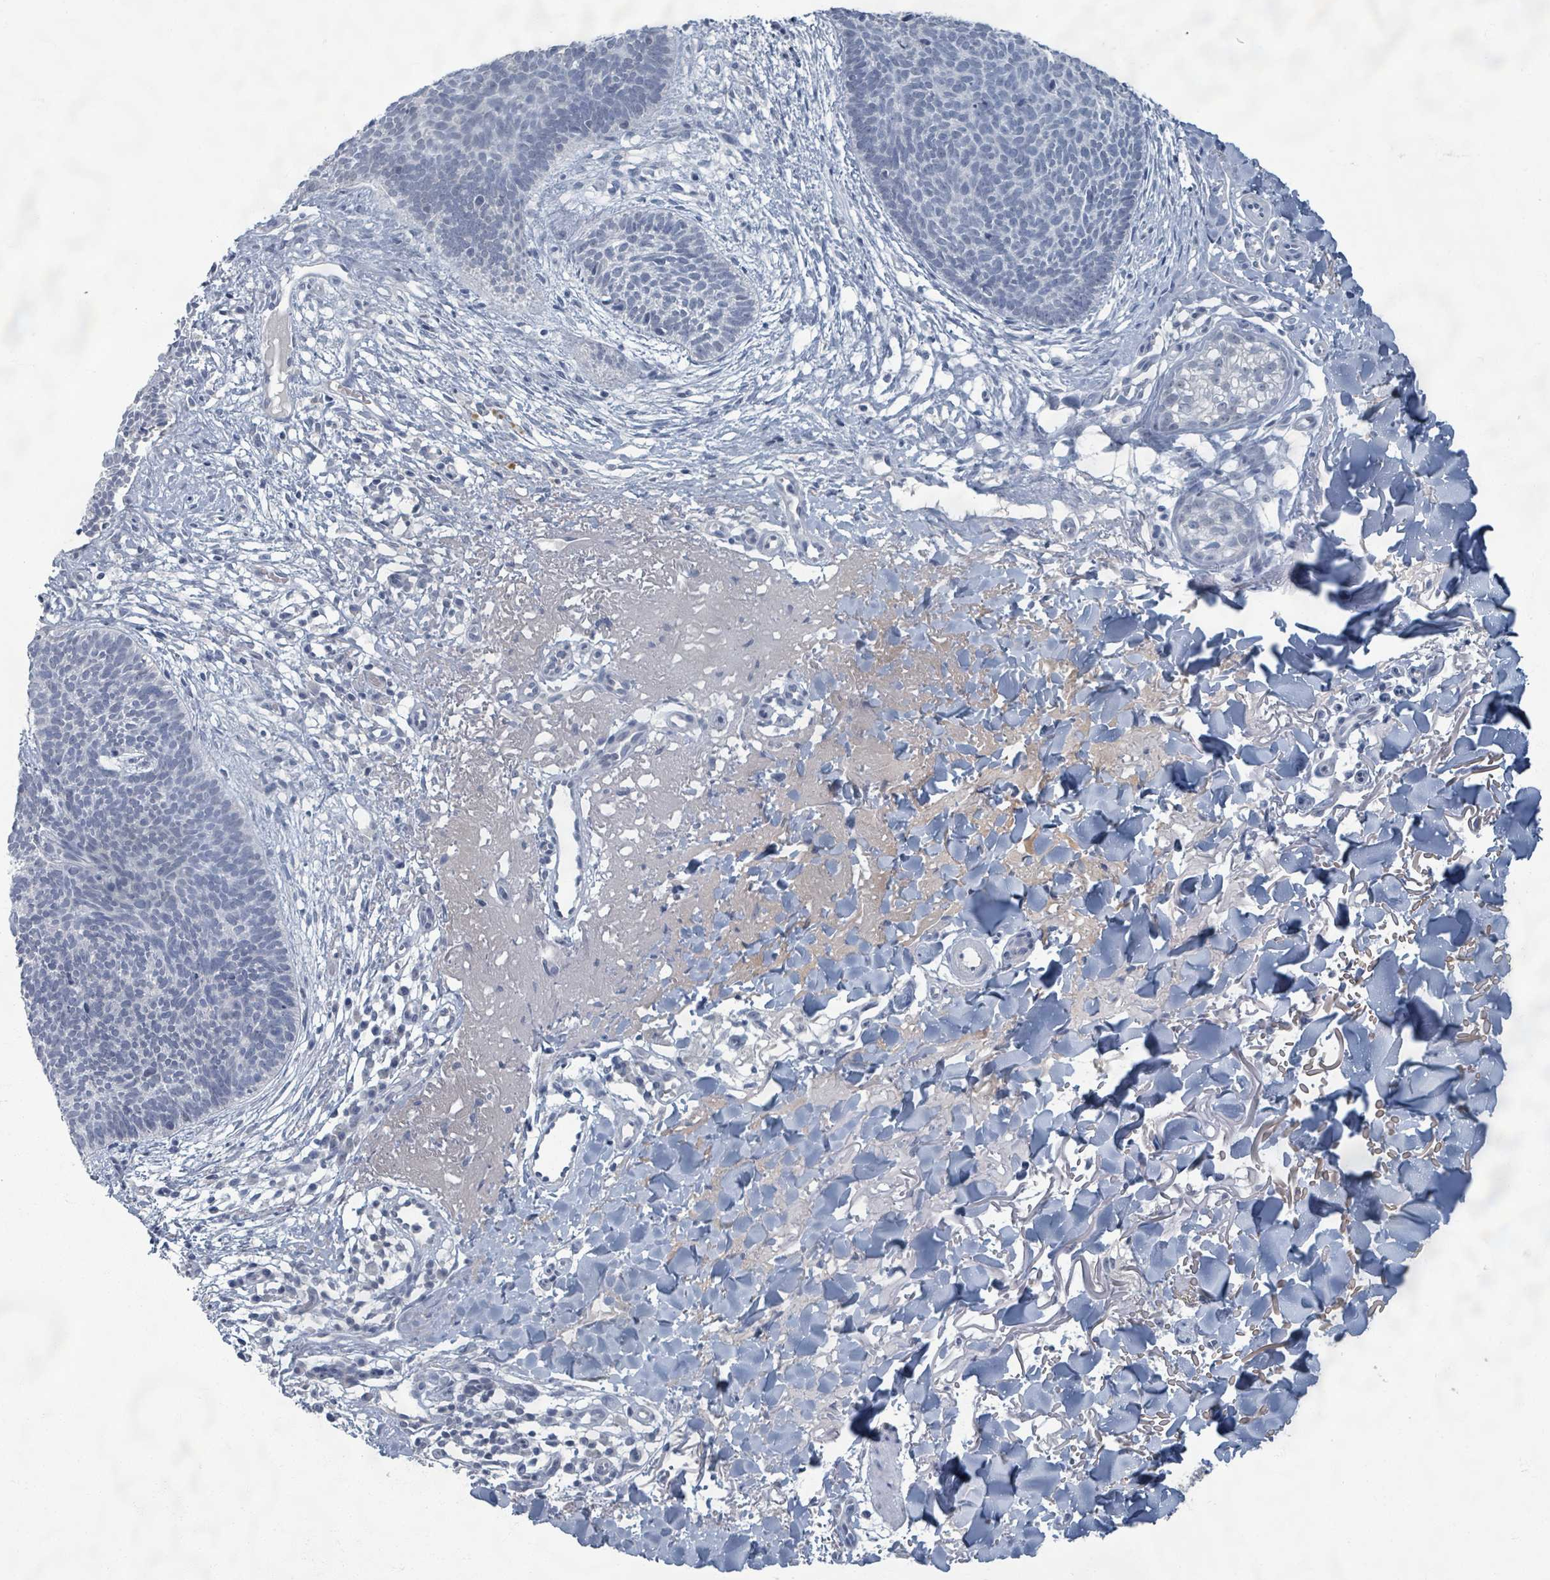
{"staining": {"intensity": "negative", "quantity": "none", "location": "none"}, "tissue": "skin cancer", "cell_type": "Tumor cells", "image_type": "cancer", "snomed": [{"axis": "morphology", "description": "Basal cell carcinoma"}, {"axis": "topography", "description": "Skin"}], "caption": "An image of skin basal cell carcinoma stained for a protein shows no brown staining in tumor cells.", "gene": "WNT11", "patient": {"sex": "male", "age": 84}}